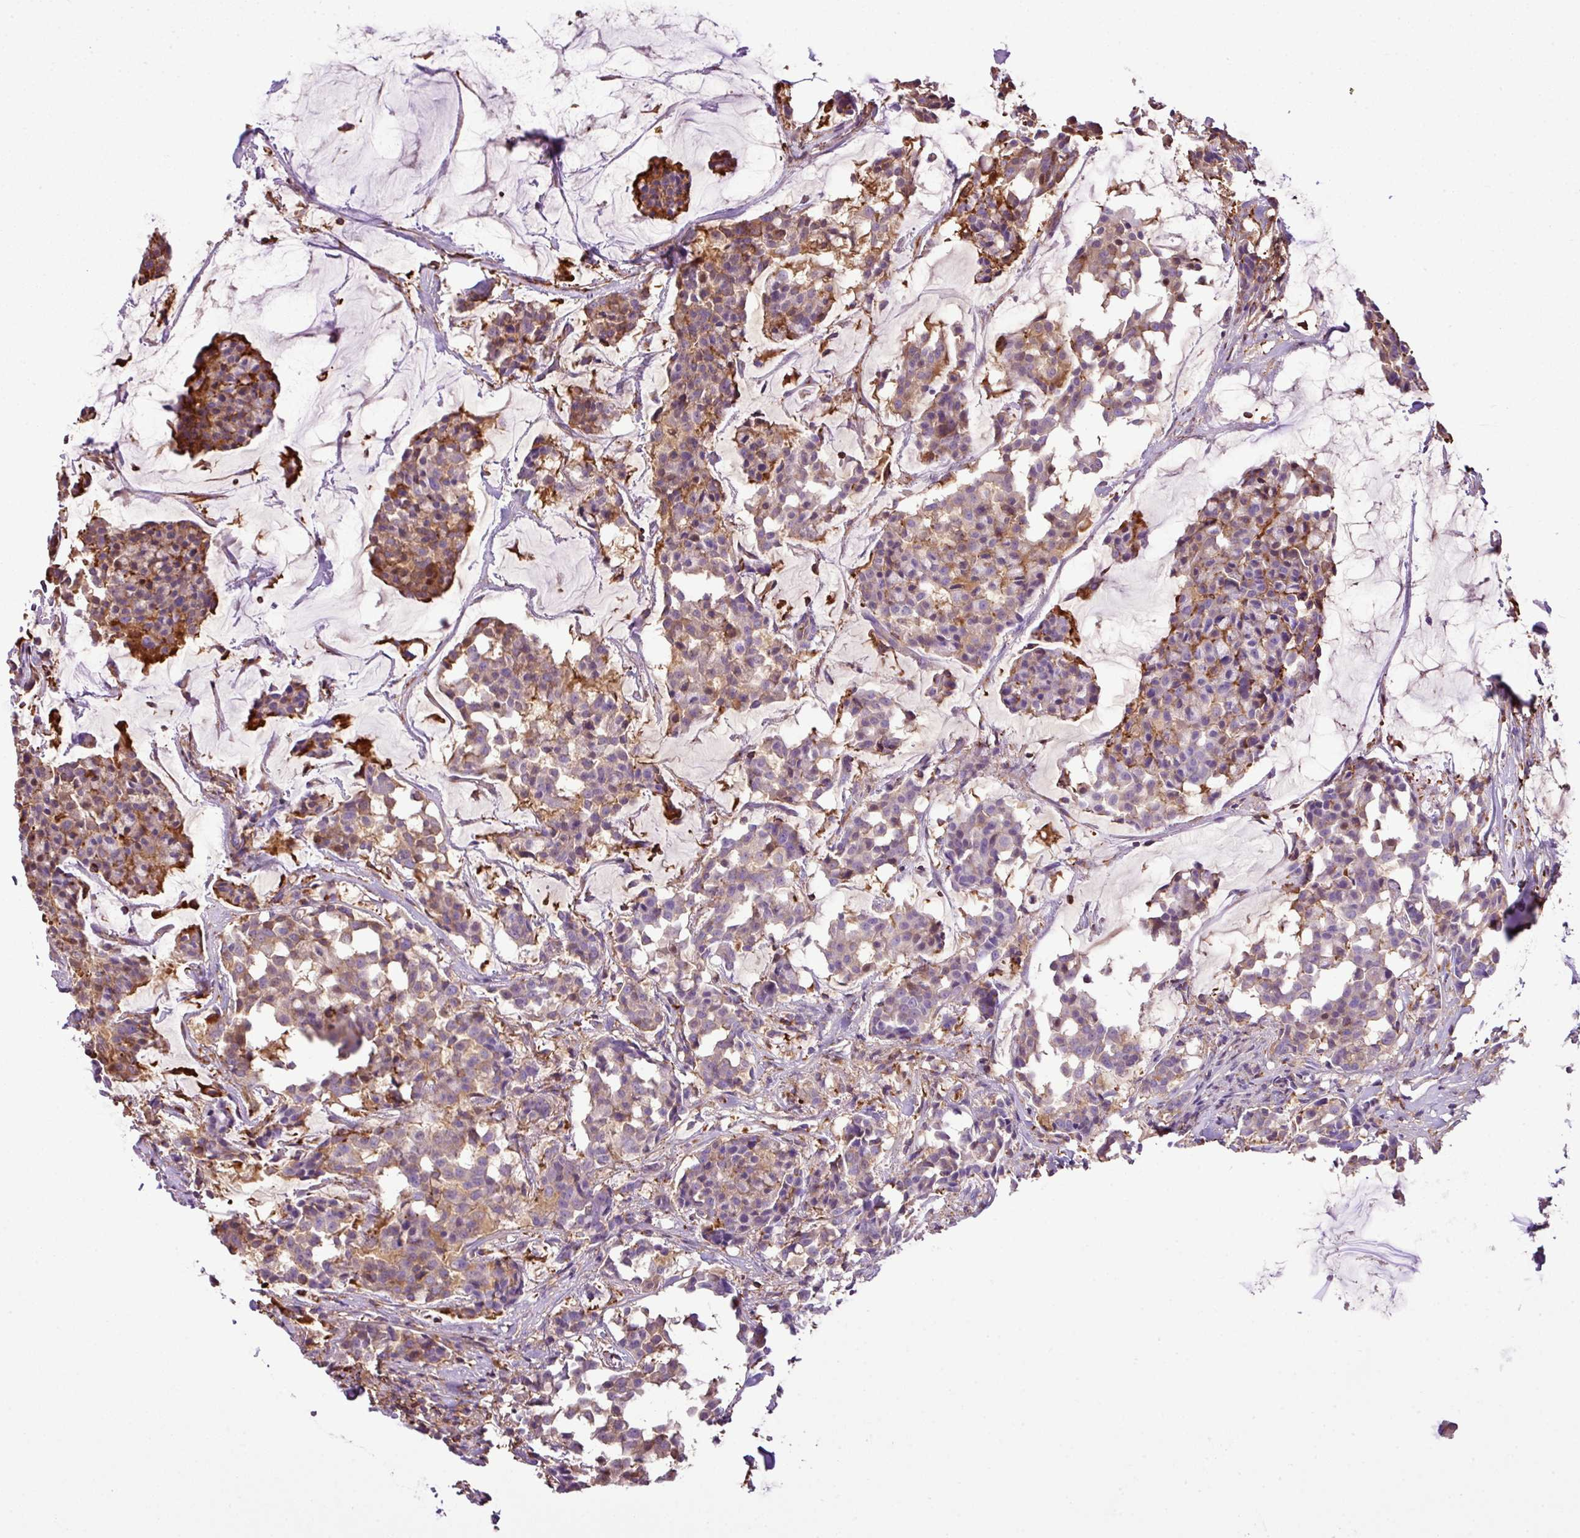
{"staining": {"intensity": "moderate", "quantity": "<25%", "location": "cytoplasmic/membranous"}, "tissue": "breast cancer", "cell_type": "Tumor cells", "image_type": "cancer", "snomed": [{"axis": "morphology", "description": "Duct carcinoma"}, {"axis": "topography", "description": "Breast"}], "caption": "IHC image of neoplastic tissue: infiltrating ductal carcinoma (breast) stained using immunohistochemistry (IHC) exhibits low levels of moderate protein expression localized specifically in the cytoplasmic/membranous of tumor cells, appearing as a cytoplasmic/membranous brown color.", "gene": "PGAP6", "patient": {"sex": "female", "age": 93}}